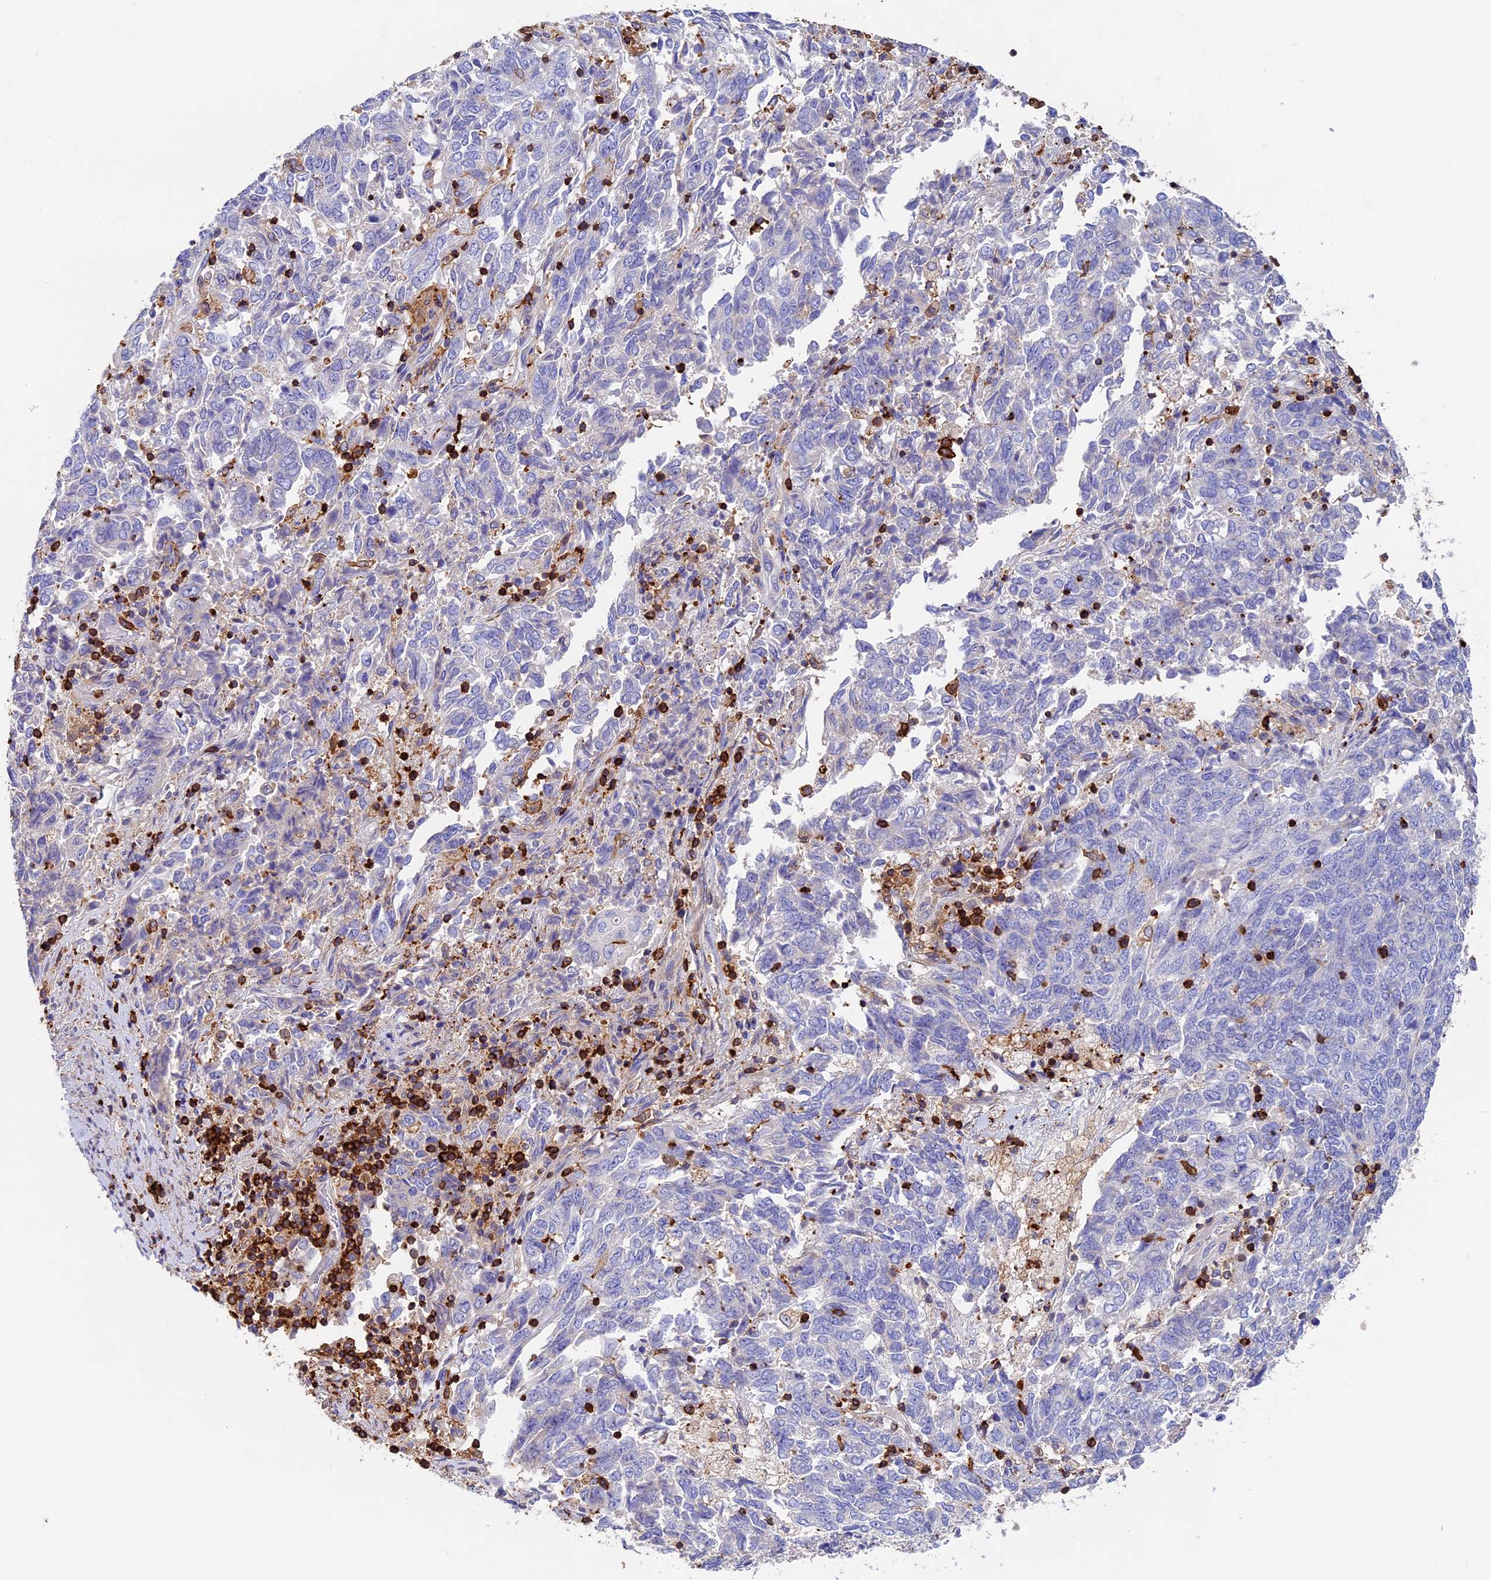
{"staining": {"intensity": "negative", "quantity": "none", "location": "none"}, "tissue": "endometrial cancer", "cell_type": "Tumor cells", "image_type": "cancer", "snomed": [{"axis": "morphology", "description": "Adenocarcinoma, NOS"}, {"axis": "topography", "description": "Endometrium"}], "caption": "There is no significant expression in tumor cells of endometrial cancer (adenocarcinoma).", "gene": "ADAT1", "patient": {"sex": "female", "age": 80}}